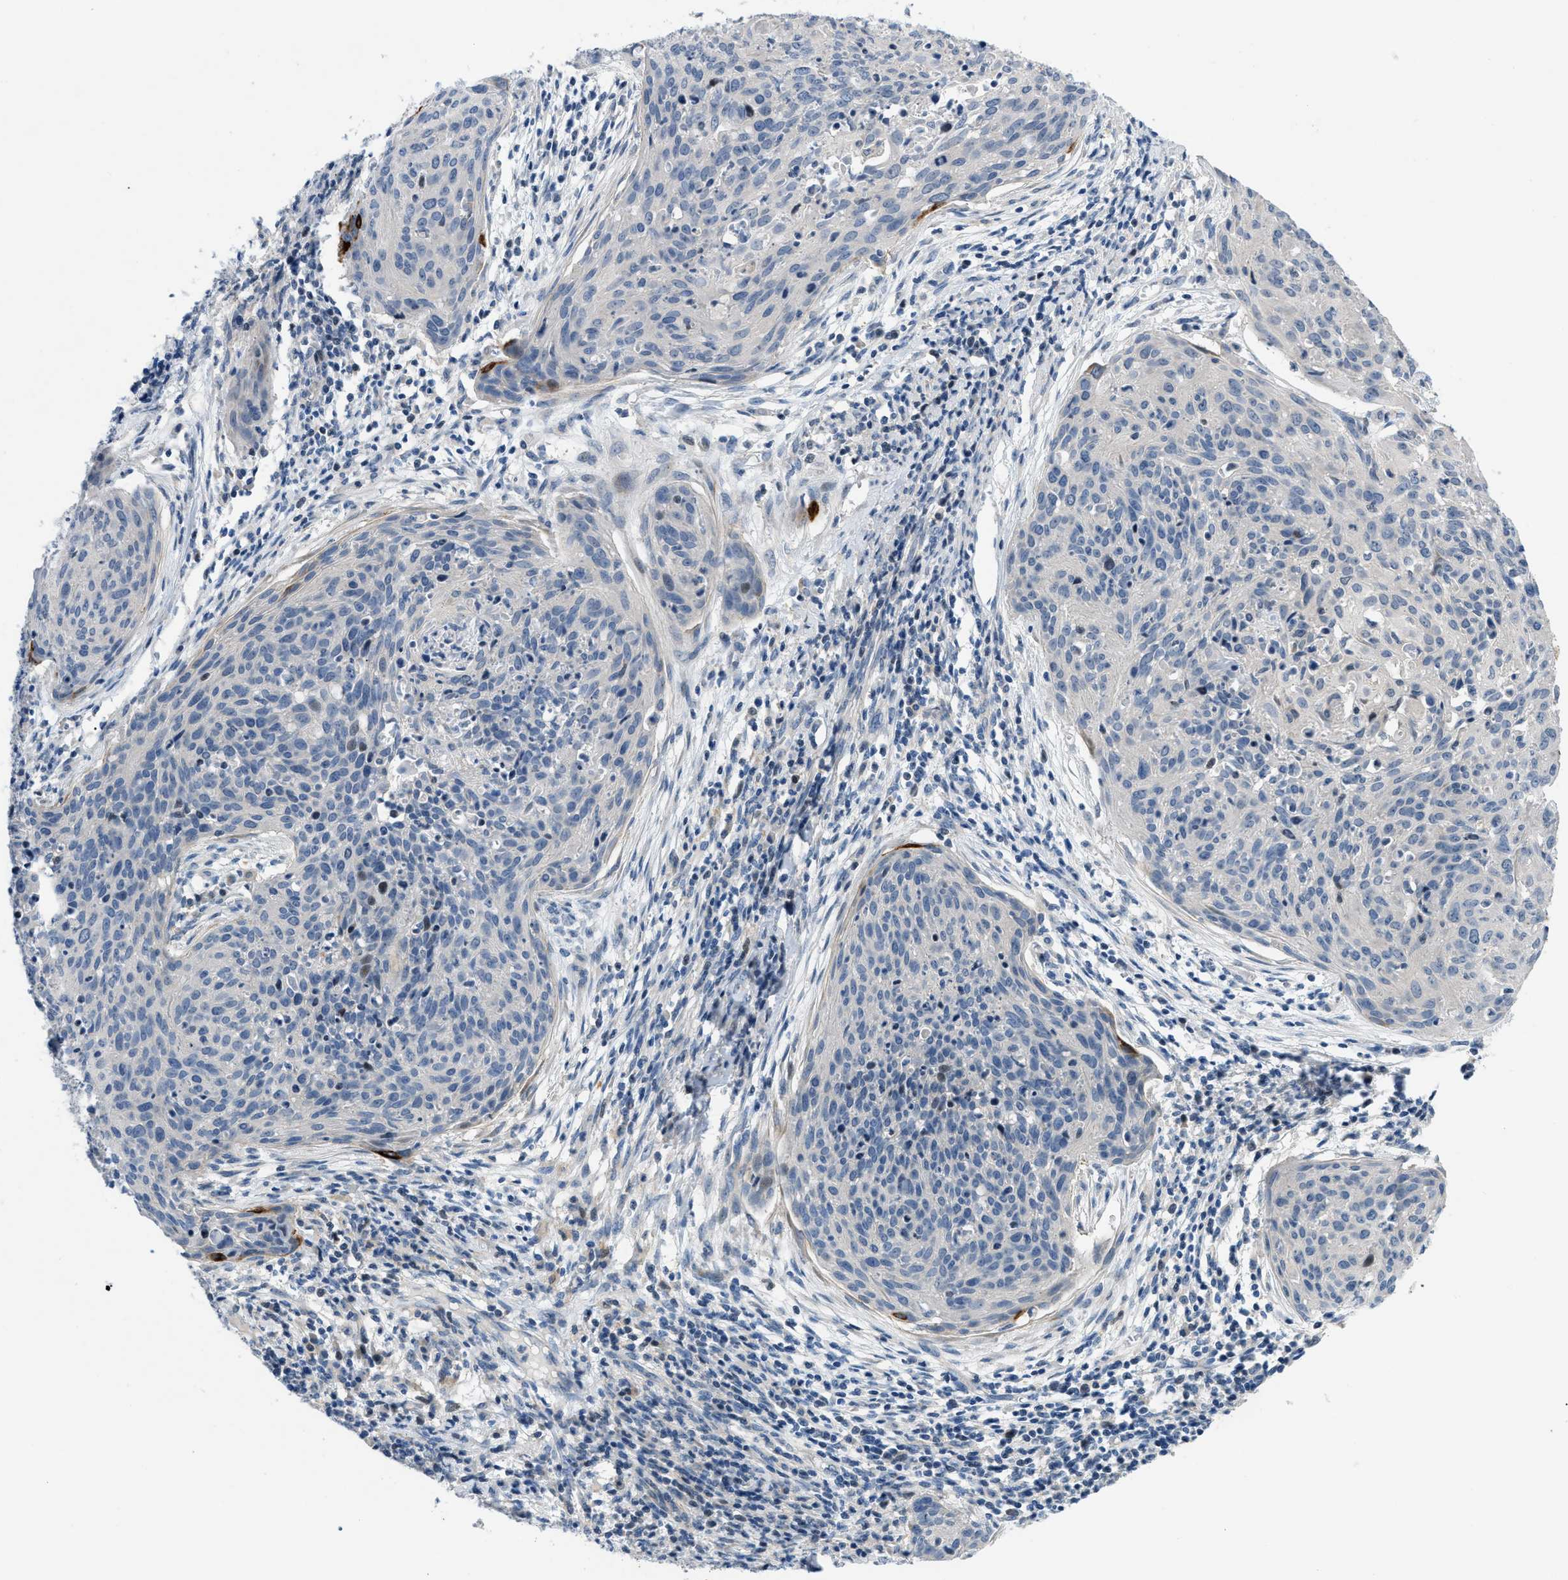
{"staining": {"intensity": "negative", "quantity": "none", "location": "none"}, "tissue": "cervical cancer", "cell_type": "Tumor cells", "image_type": "cancer", "snomed": [{"axis": "morphology", "description": "Squamous cell carcinoma, NOS"}, {"axis": "topography", "description": "Cervix"}], "caption": "Cervical cancer (squamous cell carcinoma) stained for a protein using IHC reveals no positivity tumor cells.", "gene": "FDCSP", "patient": {"sex": "female", "age": 38}}